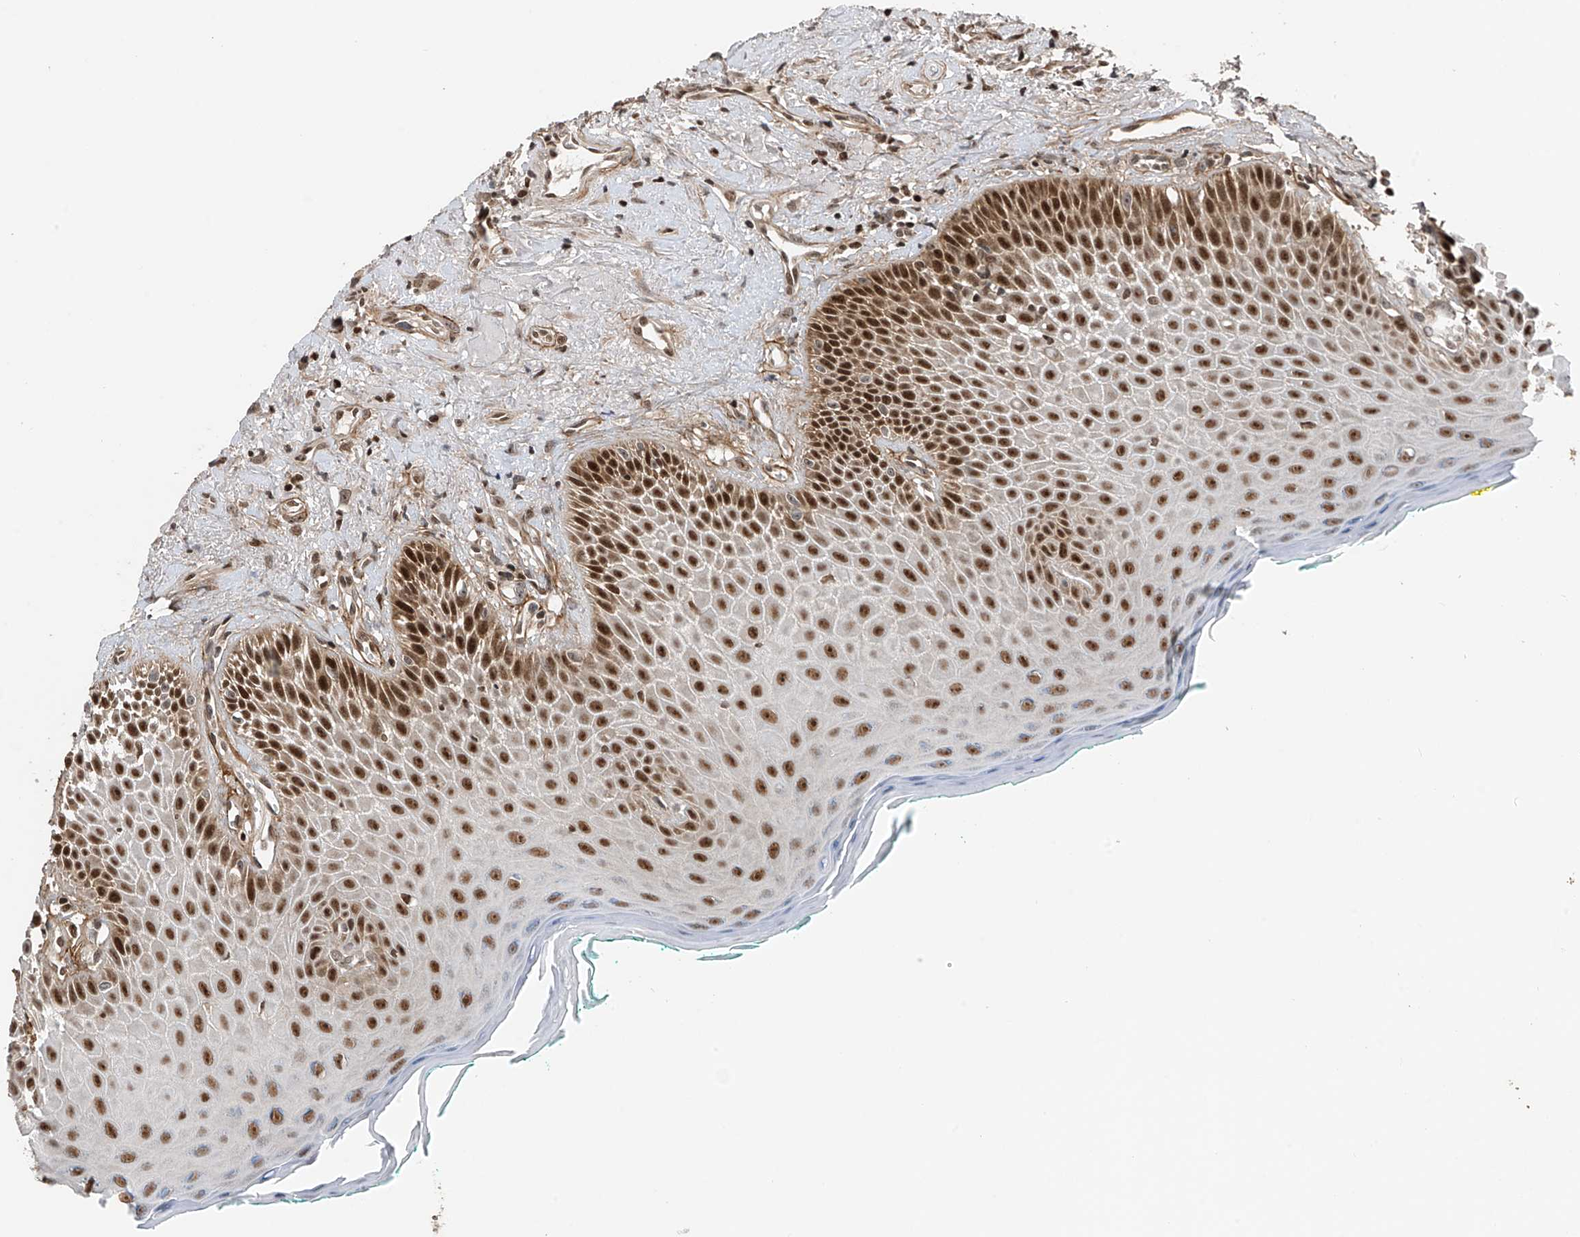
{"staining": {"intensity": "strong", "quantity": ">75%", "location": "nuclear"}, "tissue": "oral mucosa", "cell_type": "Squamous epithelial cells", "image_type": "normal", "snomed": [{"axis": "morphology", "description": "Normal tissue, NOS"}, {"axis": "topography", "description": "Oral tissue"}], "caption": "Immunohistochemistry of benign oral mucosa demonstrates high levels of strong nuclear positivity in approximately >75% of squamous epithelial cells.", "gene": "DNAJC9", "patient": {"sex": "female", "age": 70}}